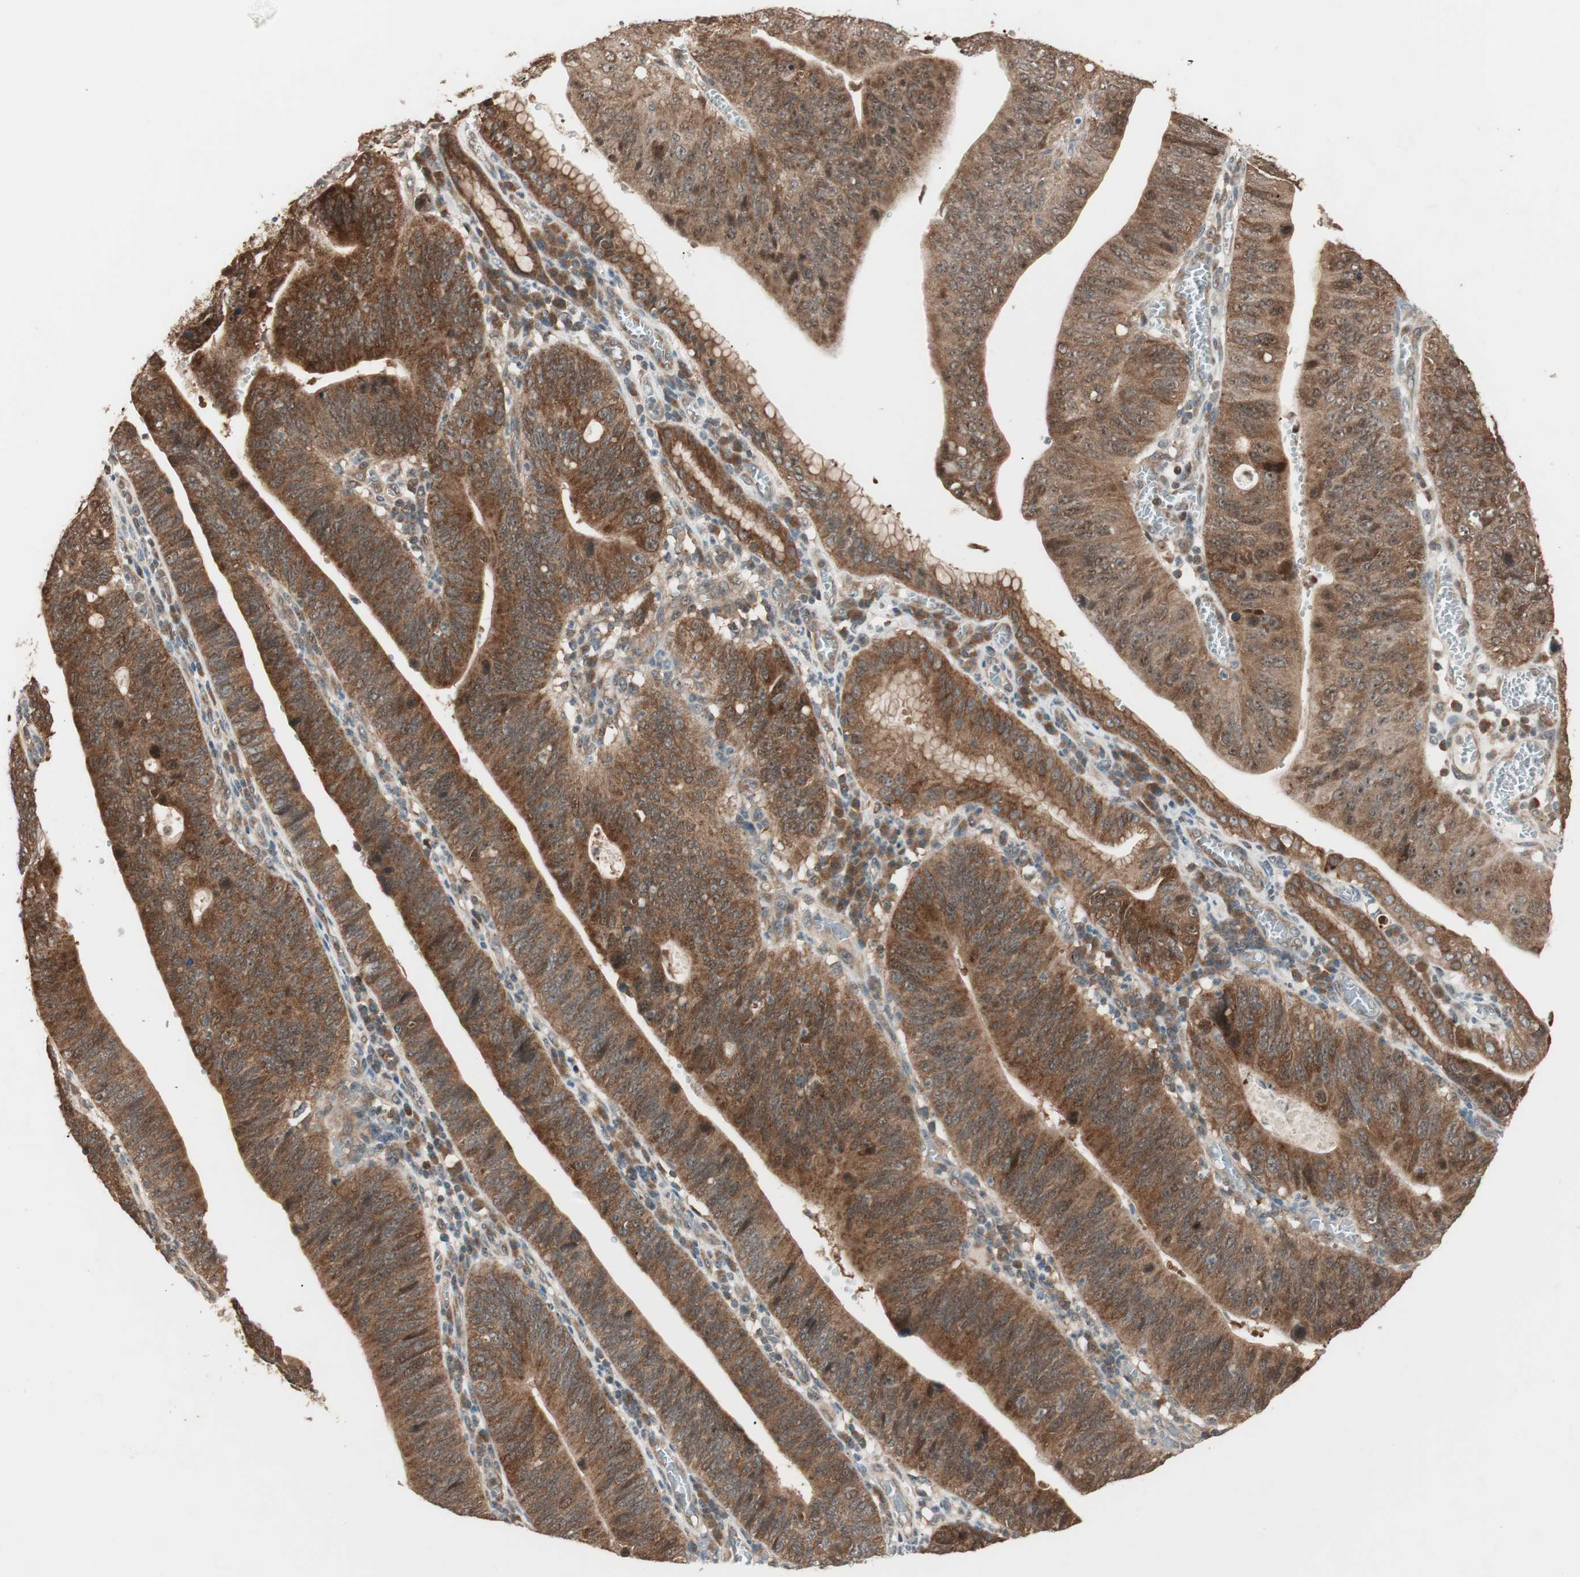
{"staining": {"intensity": "strong", "quantity": ">75%", "location": "cytoplasmic/membranous"}, "tissue": "stomach cancer", "cell_type": "Tumor cells", "image_type": "cancer", "snomed": [{"axis": "morphology", "description": "Adenocarcinoma, NOS"}, {"axis": "topography", "description": "Stomach"}], "caption": "Stomach cancer (adenocarcinoma) stained for a protein demonstrates strong cytoplasmic/membranous positivity in tumor cells. Nuclei are stained in blue.", "gene": "FBXO5", "patient": {"sex": "male", "age": 59}}